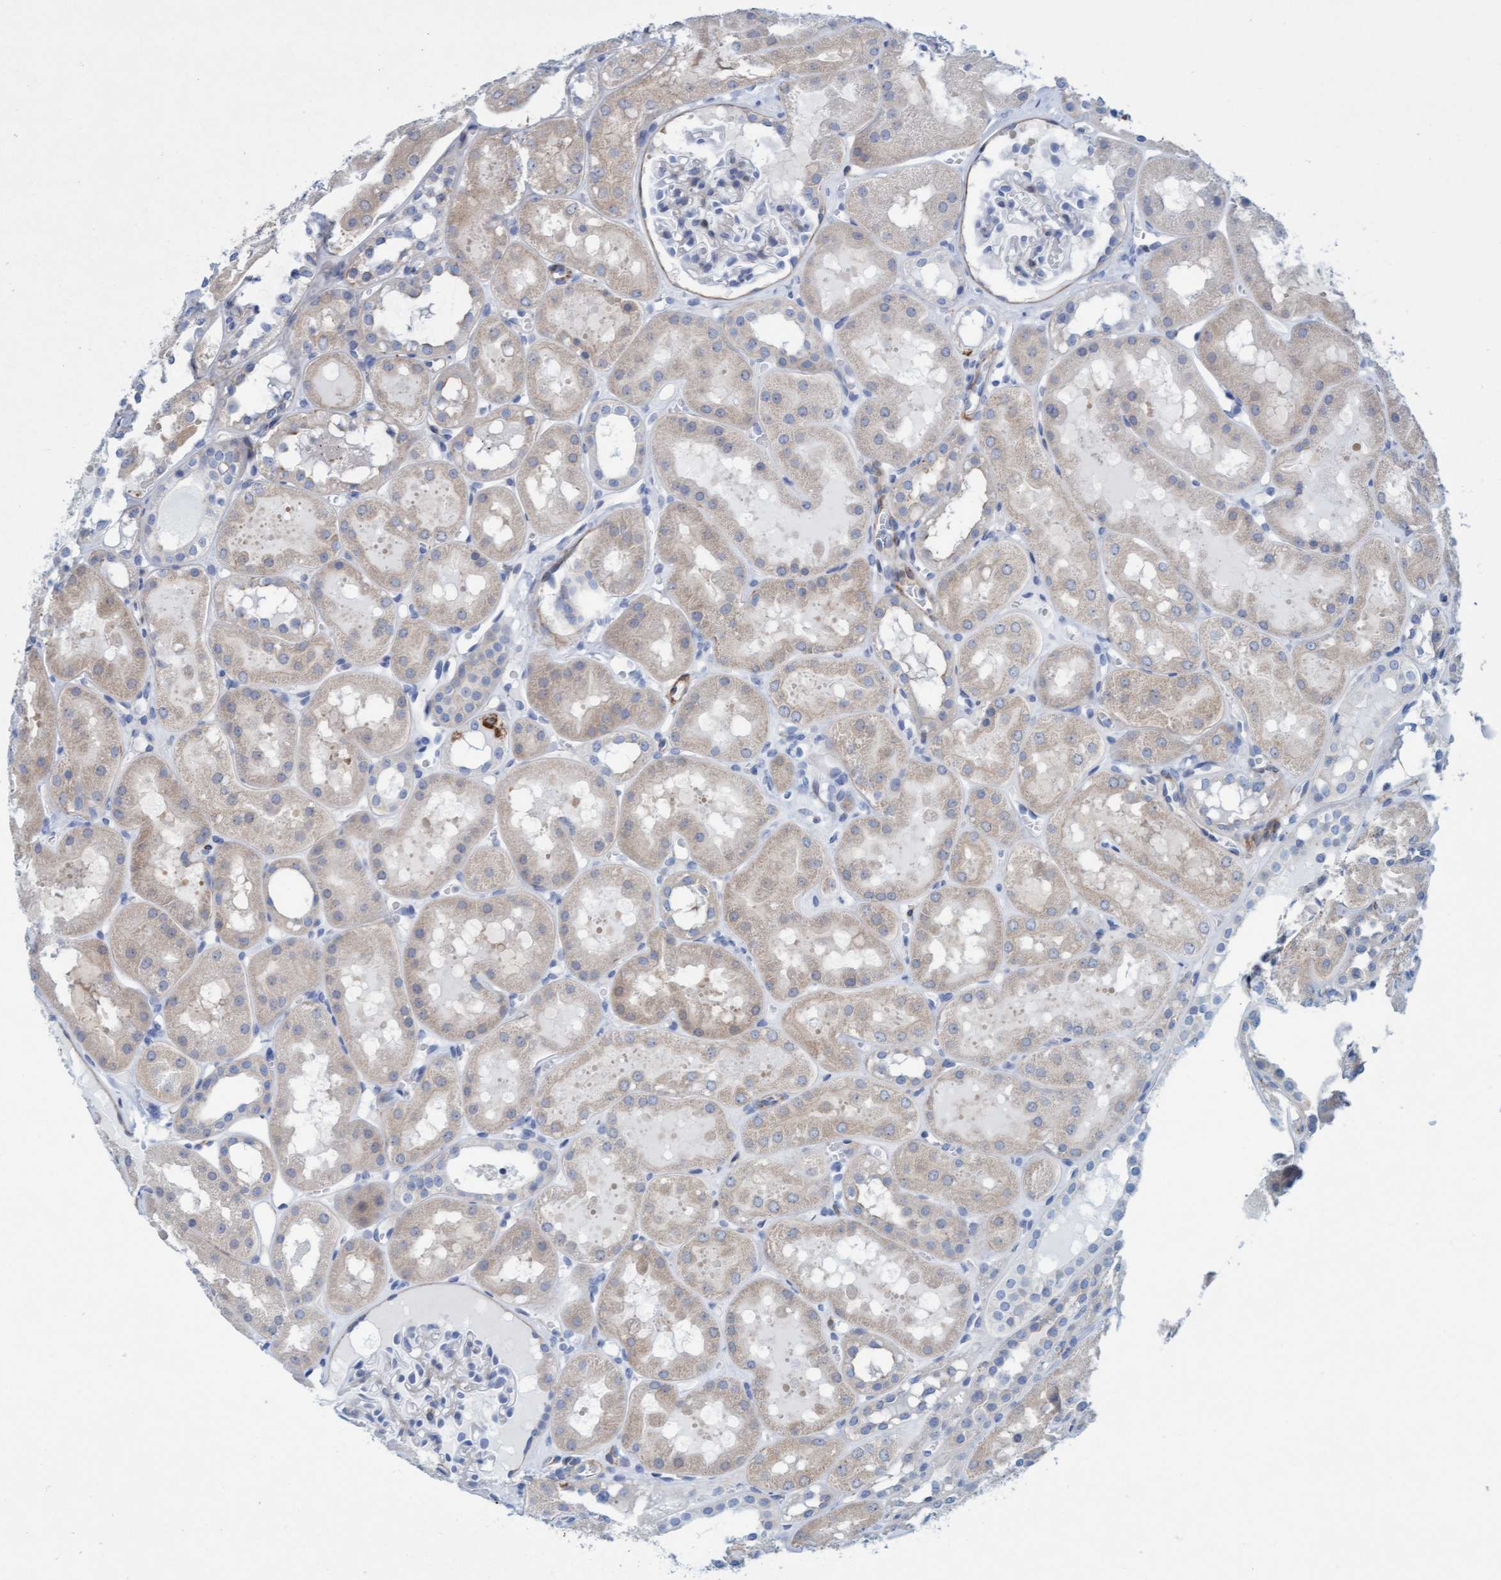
{"staining": {"intensity": "negative", "quantity": "none", "location": "none"}, "tissue": "kidney", "cell_type": "Cells in glomeruli", "image_type": "normal", "snomed": [{"axis": "morphology", "description": "Normal tissue, NOS"}, {"axis": "topography", "description": "Kidney"}, {"axis": "topography", "description": "Urinary bladder"}], "caption": "Image shows no protein staining in cells in glomeruli of benign kidney. (DAB IHC with hematoxylin counter stain).", "gene": "MTFR1", "patient": {"sex": "male", "age": 16}}